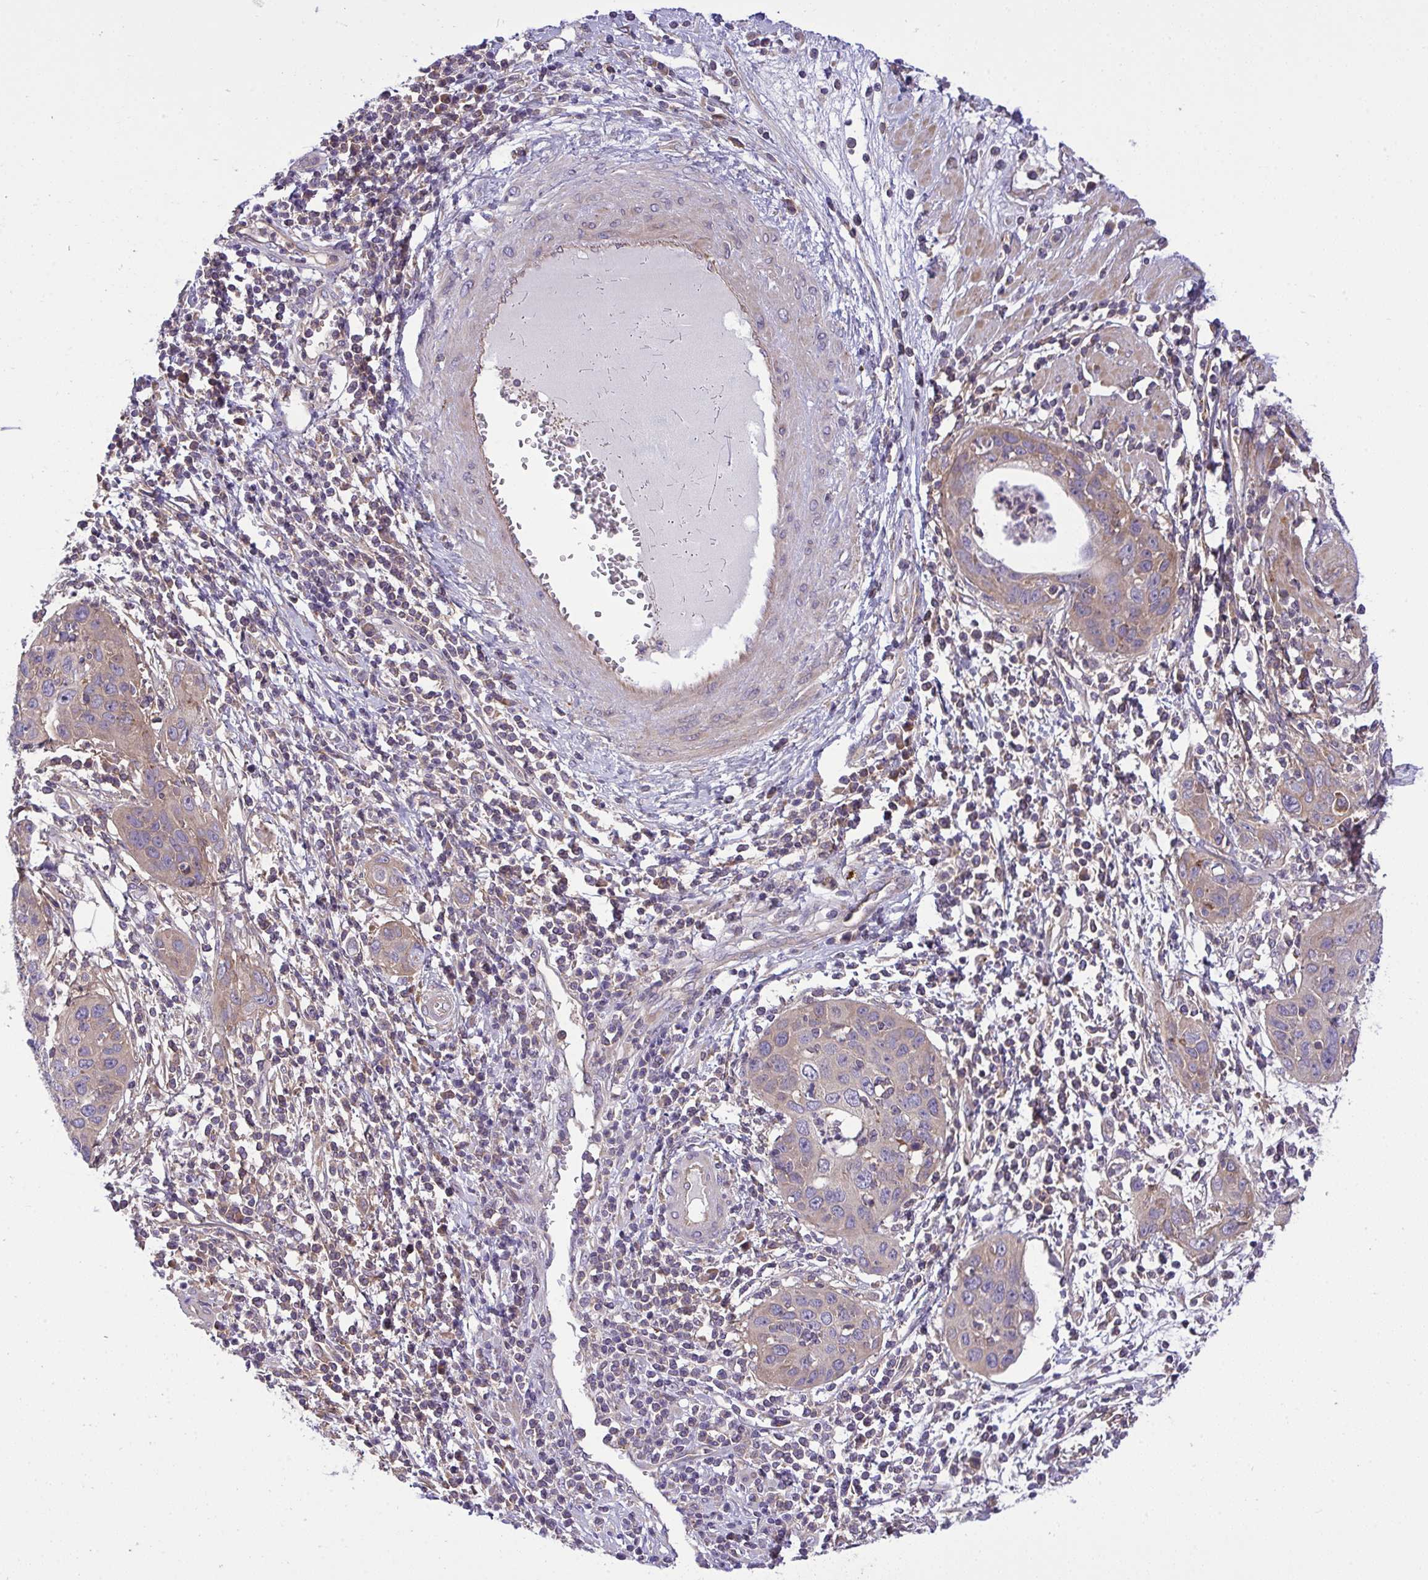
{"staining": {"intensity": "weak", "quantity": "25%-75%", "location": "cytoplasmic/membranous"}, "tissue": "cervical cancer", "cell_type": "Tumor cells", "image_type": "cancer", "snomed": [{"axis": "morphology", "description": "Squamous cell carcinoma, NOS"}, {"axis": "topography", "description": "Cervix"}], "caption": "The immunohistochemical stain highlights weak cytoplasmic/membranous staining in tumor cells of cervical cancer (squamous cell carcinoma) tissue.", "gene": "GRB14", "patient": {"sex": "female", "age": 36}}